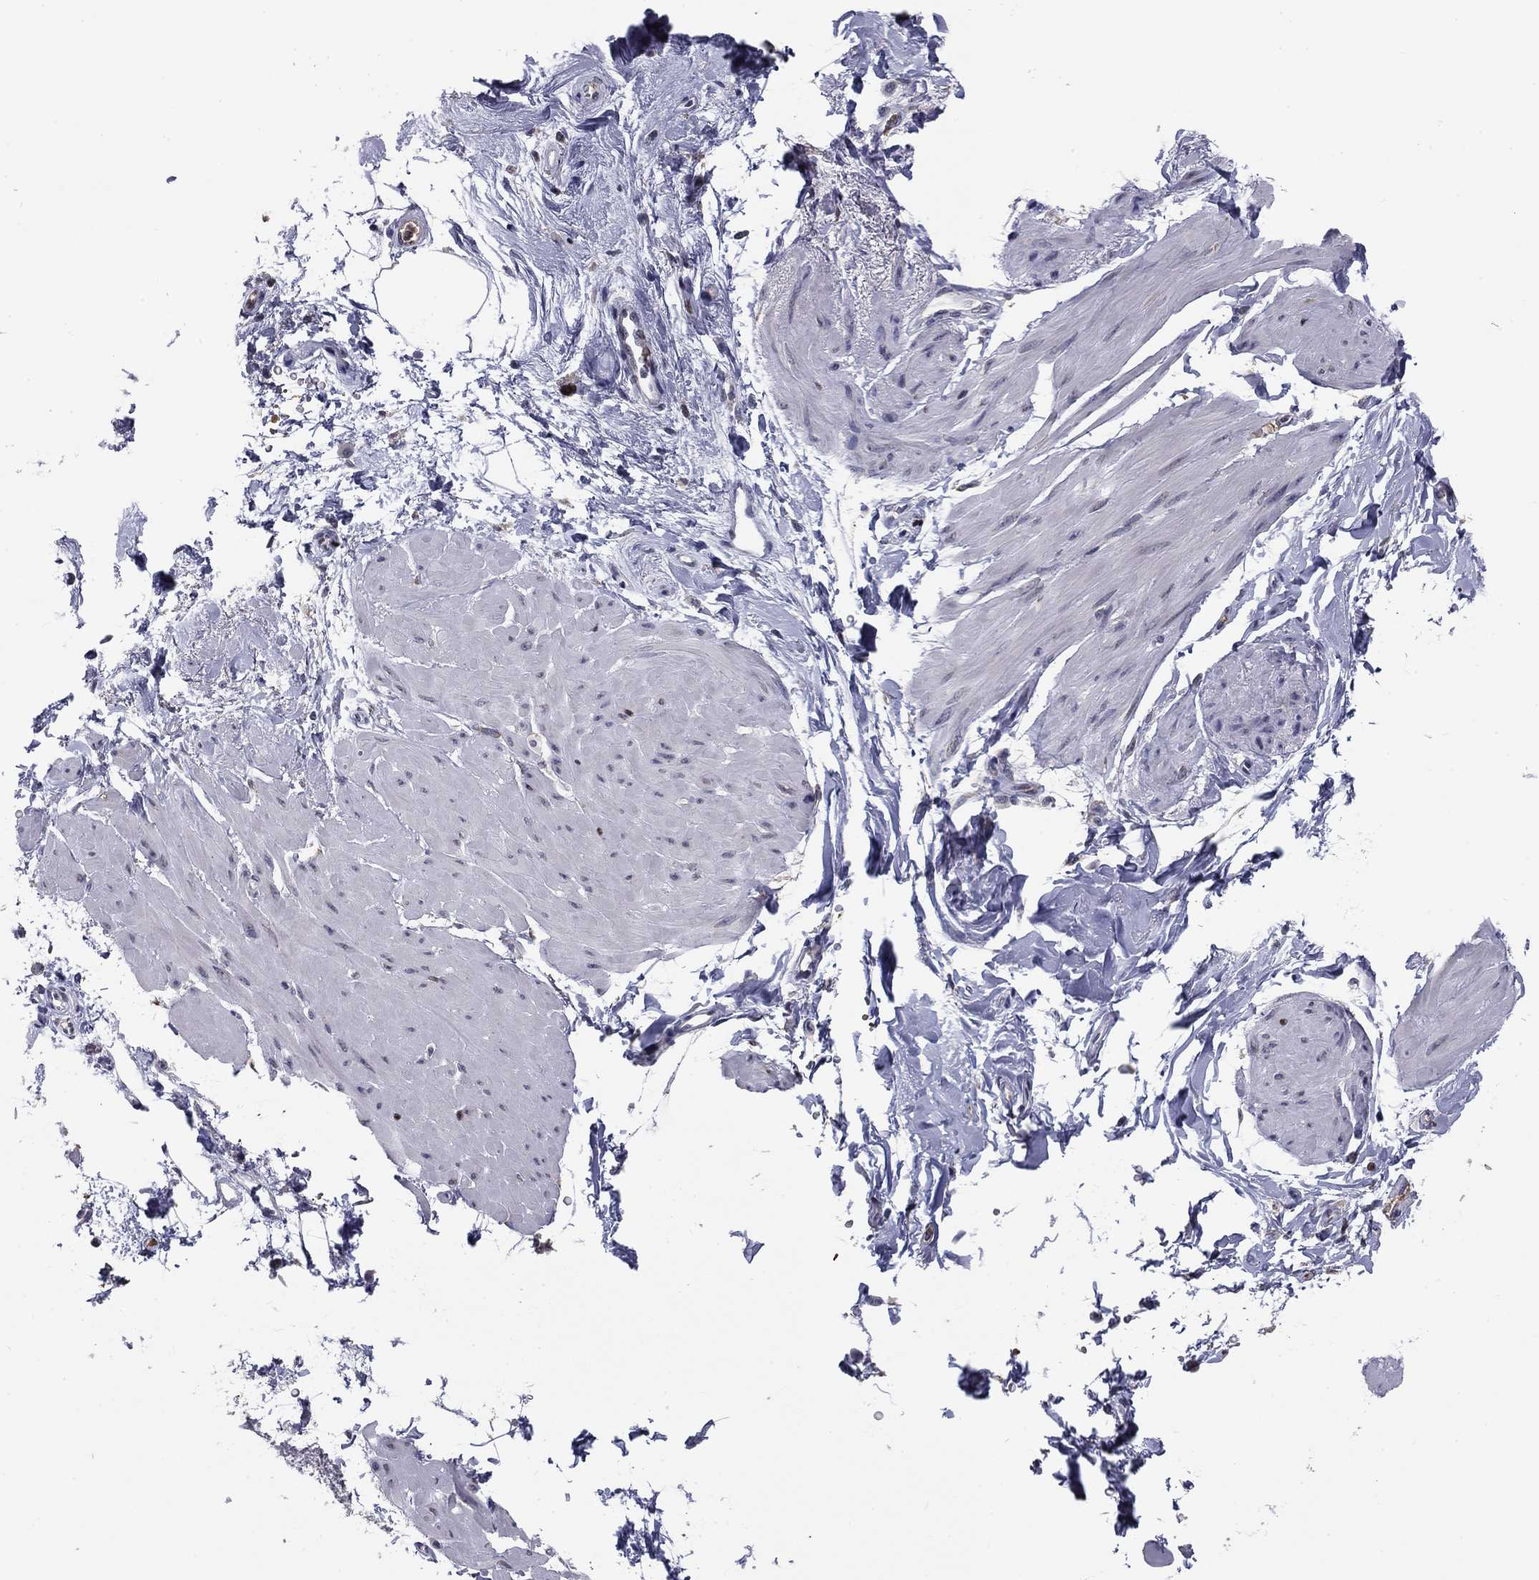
{"staining": {"intensity": "negative", "quantity": "none", "location": "none"}, "tissue": "smooth muscle", "cell_type": "Smooth muscle cells", "image_type": "normal", "snomed": [{"axis": "morphology", "description": "Normal tissue, NOS"}, {"axis": "topography", "description": "Adipose tissue"}, {"axis": "topography", "description": "Smooth muscle"}, {"axis": "topography", "description": "Peripheral nerve tissue"}], "caption": "Immunohistochemistry (IHC) micrograph of unremarkable human smooth muscle stained for a protein (brown), which shows no staining in smooth muscle cells.", "gene": "HSPB2", "patient": {"sex": "male", "age": 83}}